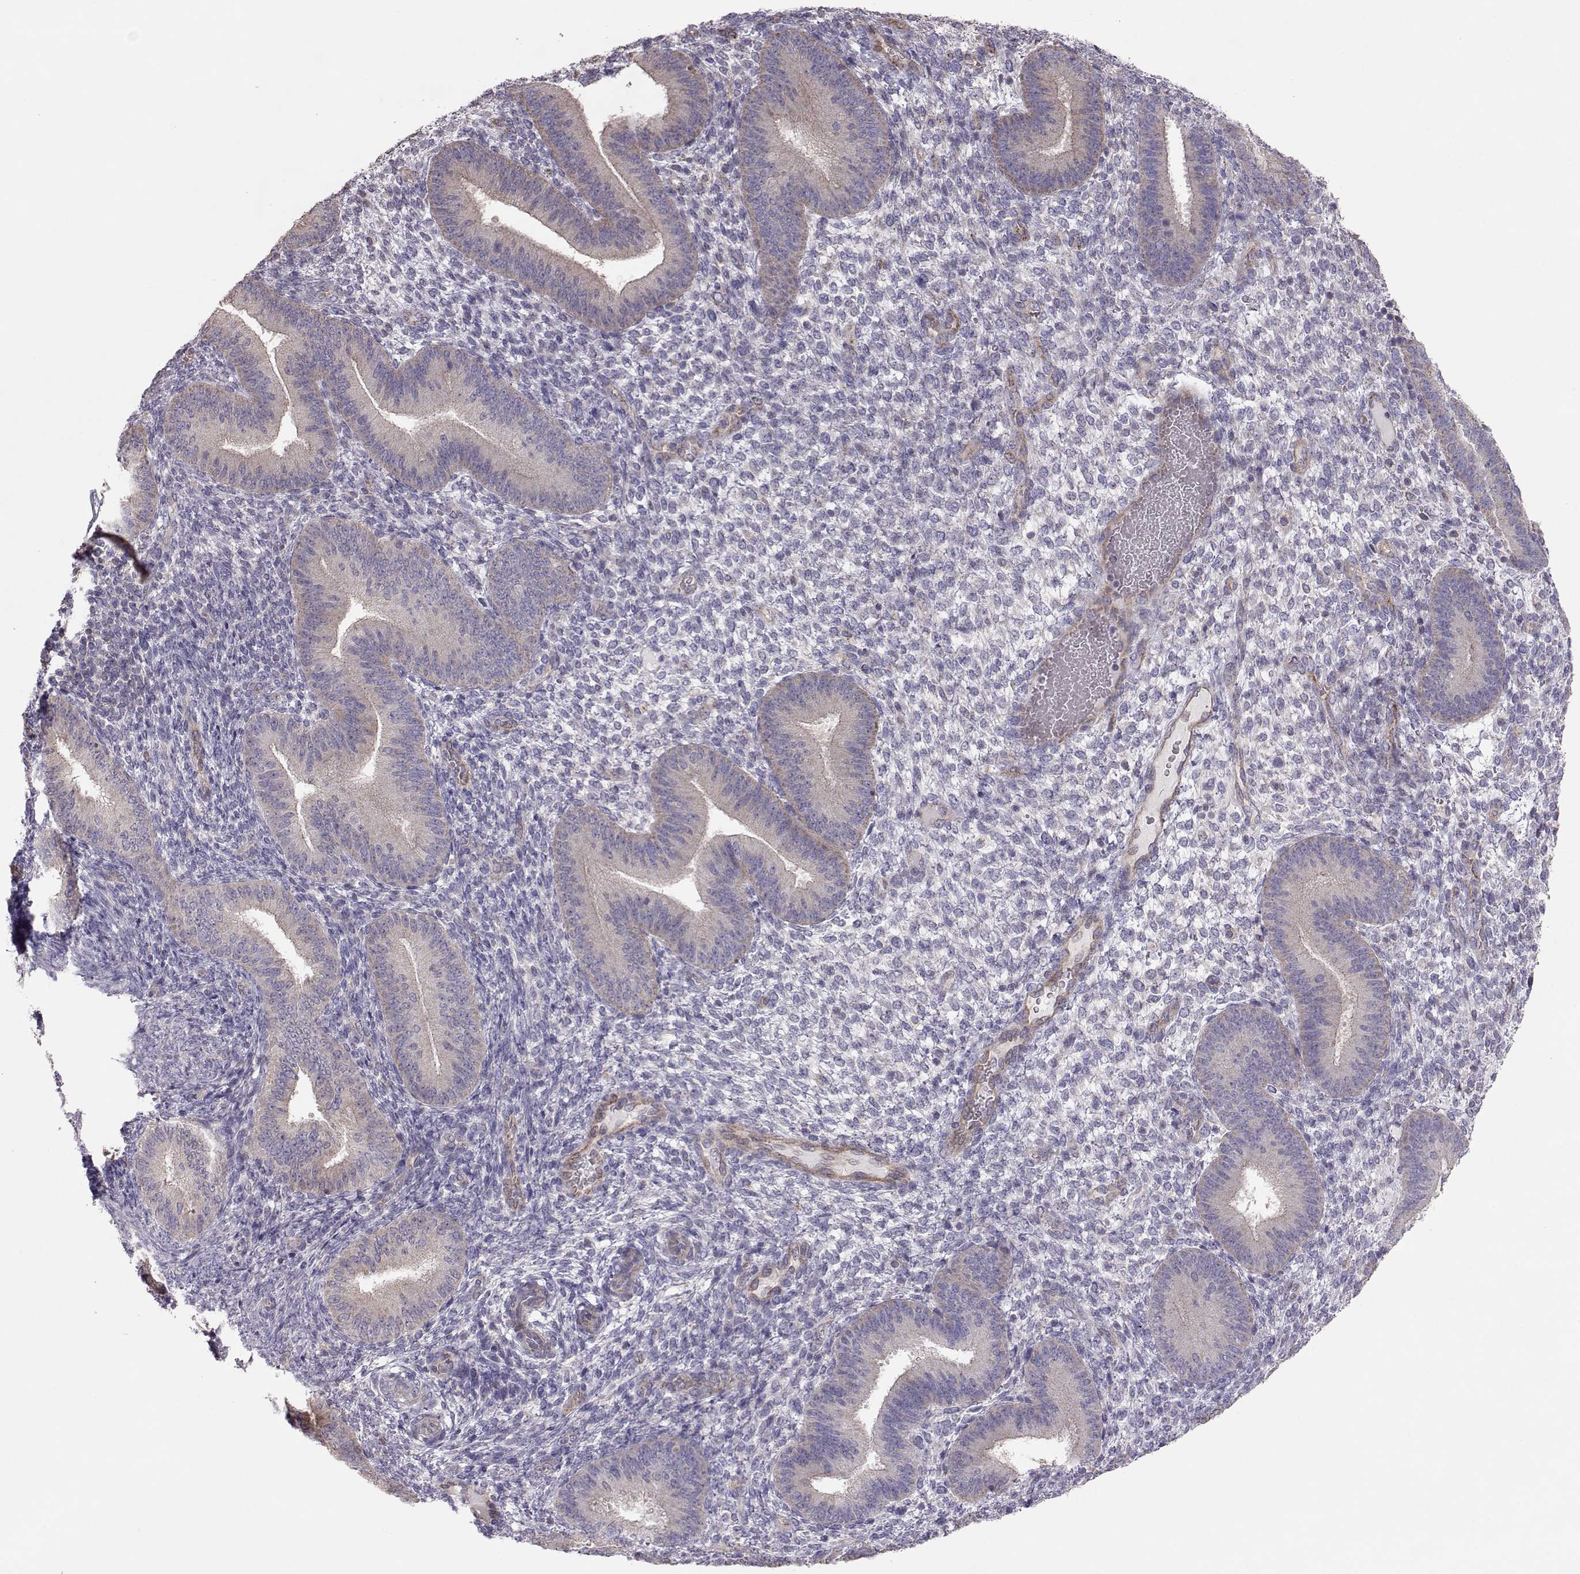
{"staining": {"intensity": "negative", "quantity": "none", "location": "none"}, "tissue": "endometrium", "cell_type": "Cells in endometrial stroma", "image_type": "normal", "snomed": [{"axis": "morphology", "description": "Normal tissue, NOS"}, {"axis": "topography", "description": "Endometrium"}], "caption": "This histopathology image is of normal endometrium stained with immunohistochemistry to label a protein in brown with the nuclei are counter-stained blue. There is no positivity in cells in endometrial stroma.", "gene": "NCAM2", "patient": {"sex": "female", "age": 39}}